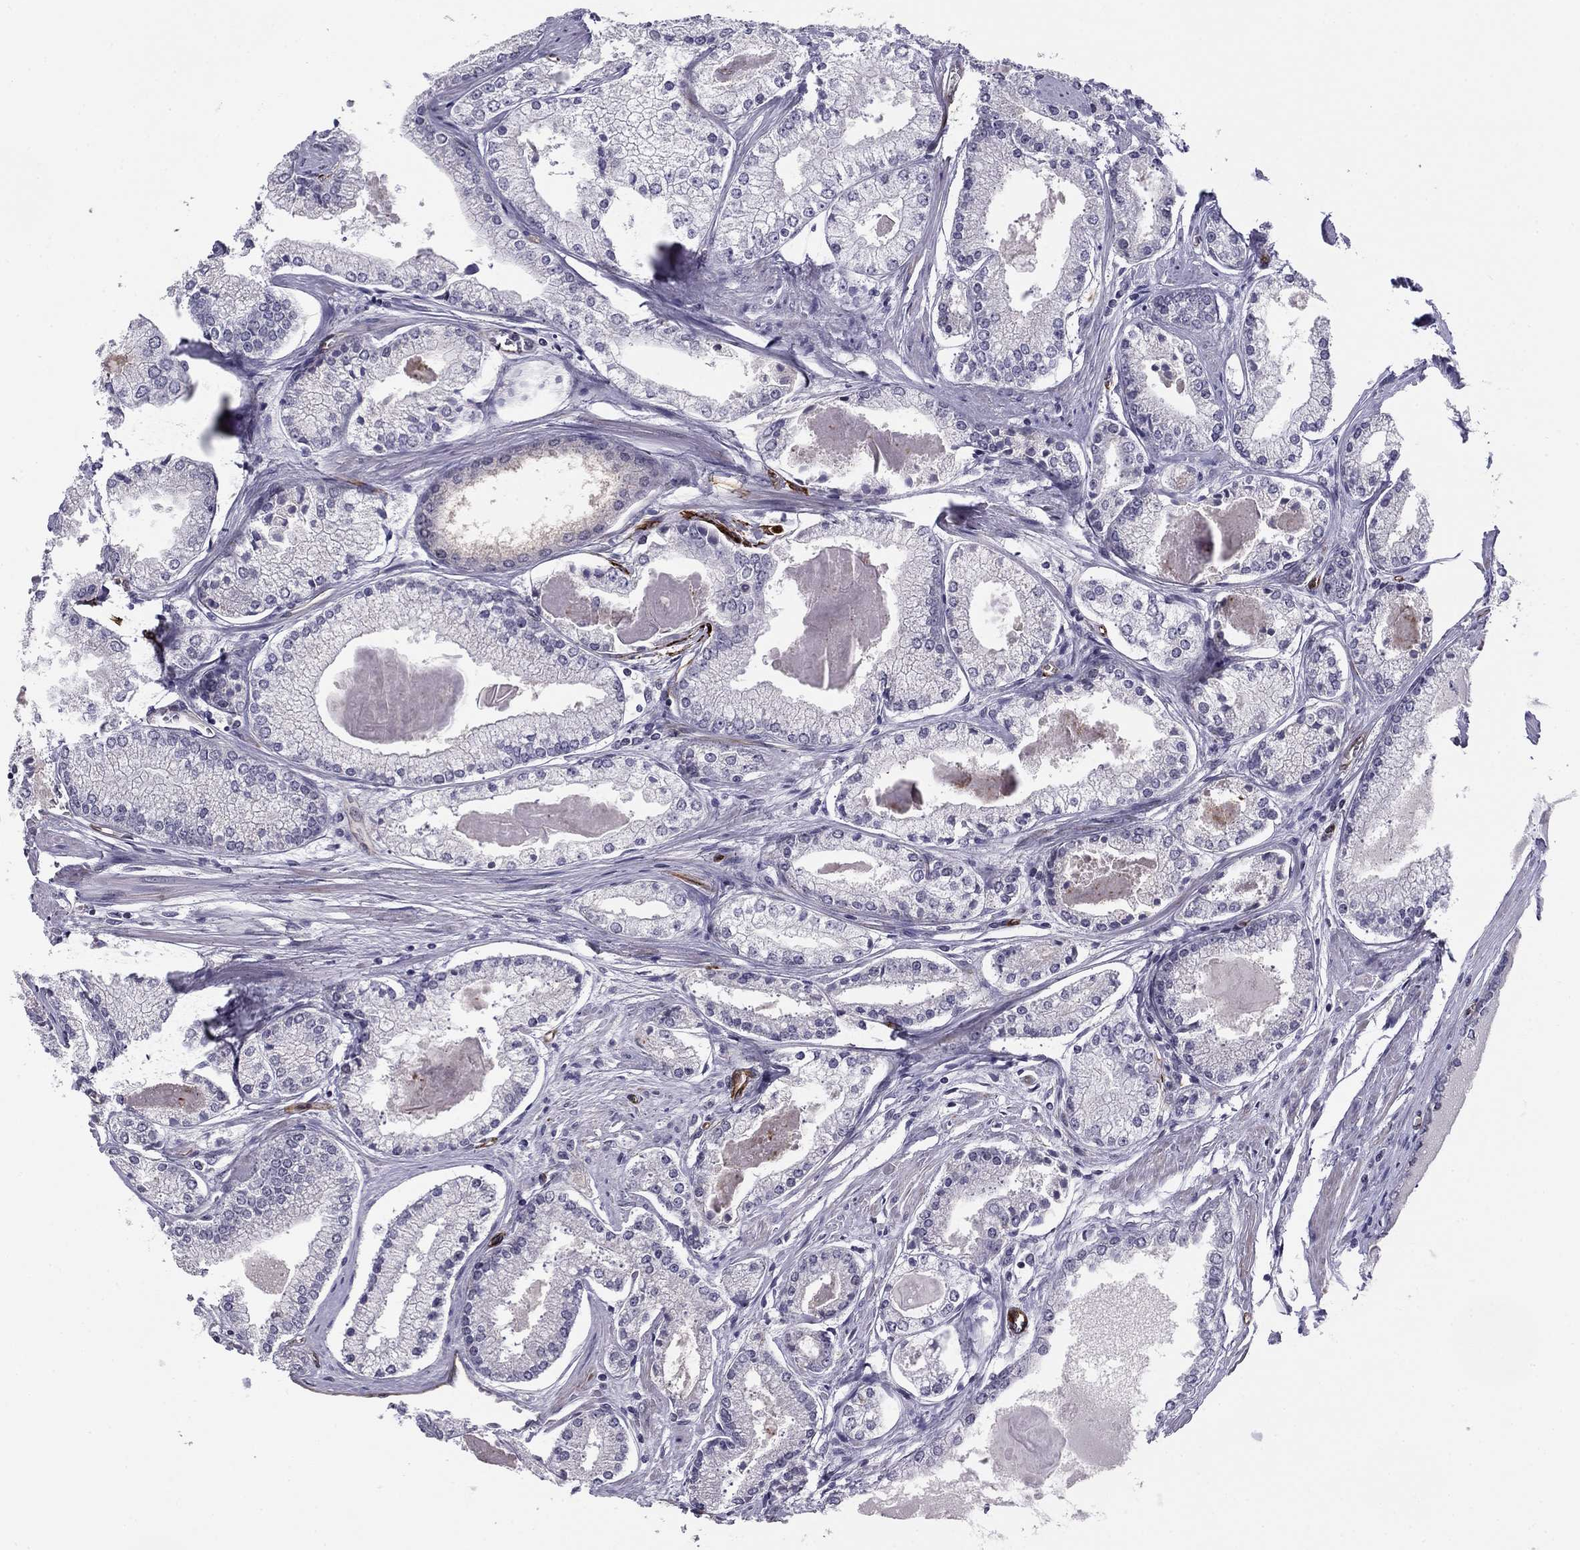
{"staining": {"intensity": "negative", "quantity": "none", "location": "none"}, "tissue": "prostate cancer", "cell_type": "Tumor cells", "image_type": "cancer", "snomed": [{"axis": "morphology", "description": "Adenocarcinoma, NOS"}, {"axis": "topography", "description": "Prostate"}], "caption": "Adenocarcinoma (prostate) stained for a protein using immunohistochemistry (IHC) reveals no staining tumor cells.", "gene": "ANKS4B", "patient": {"sex": "male", "age": 72}}